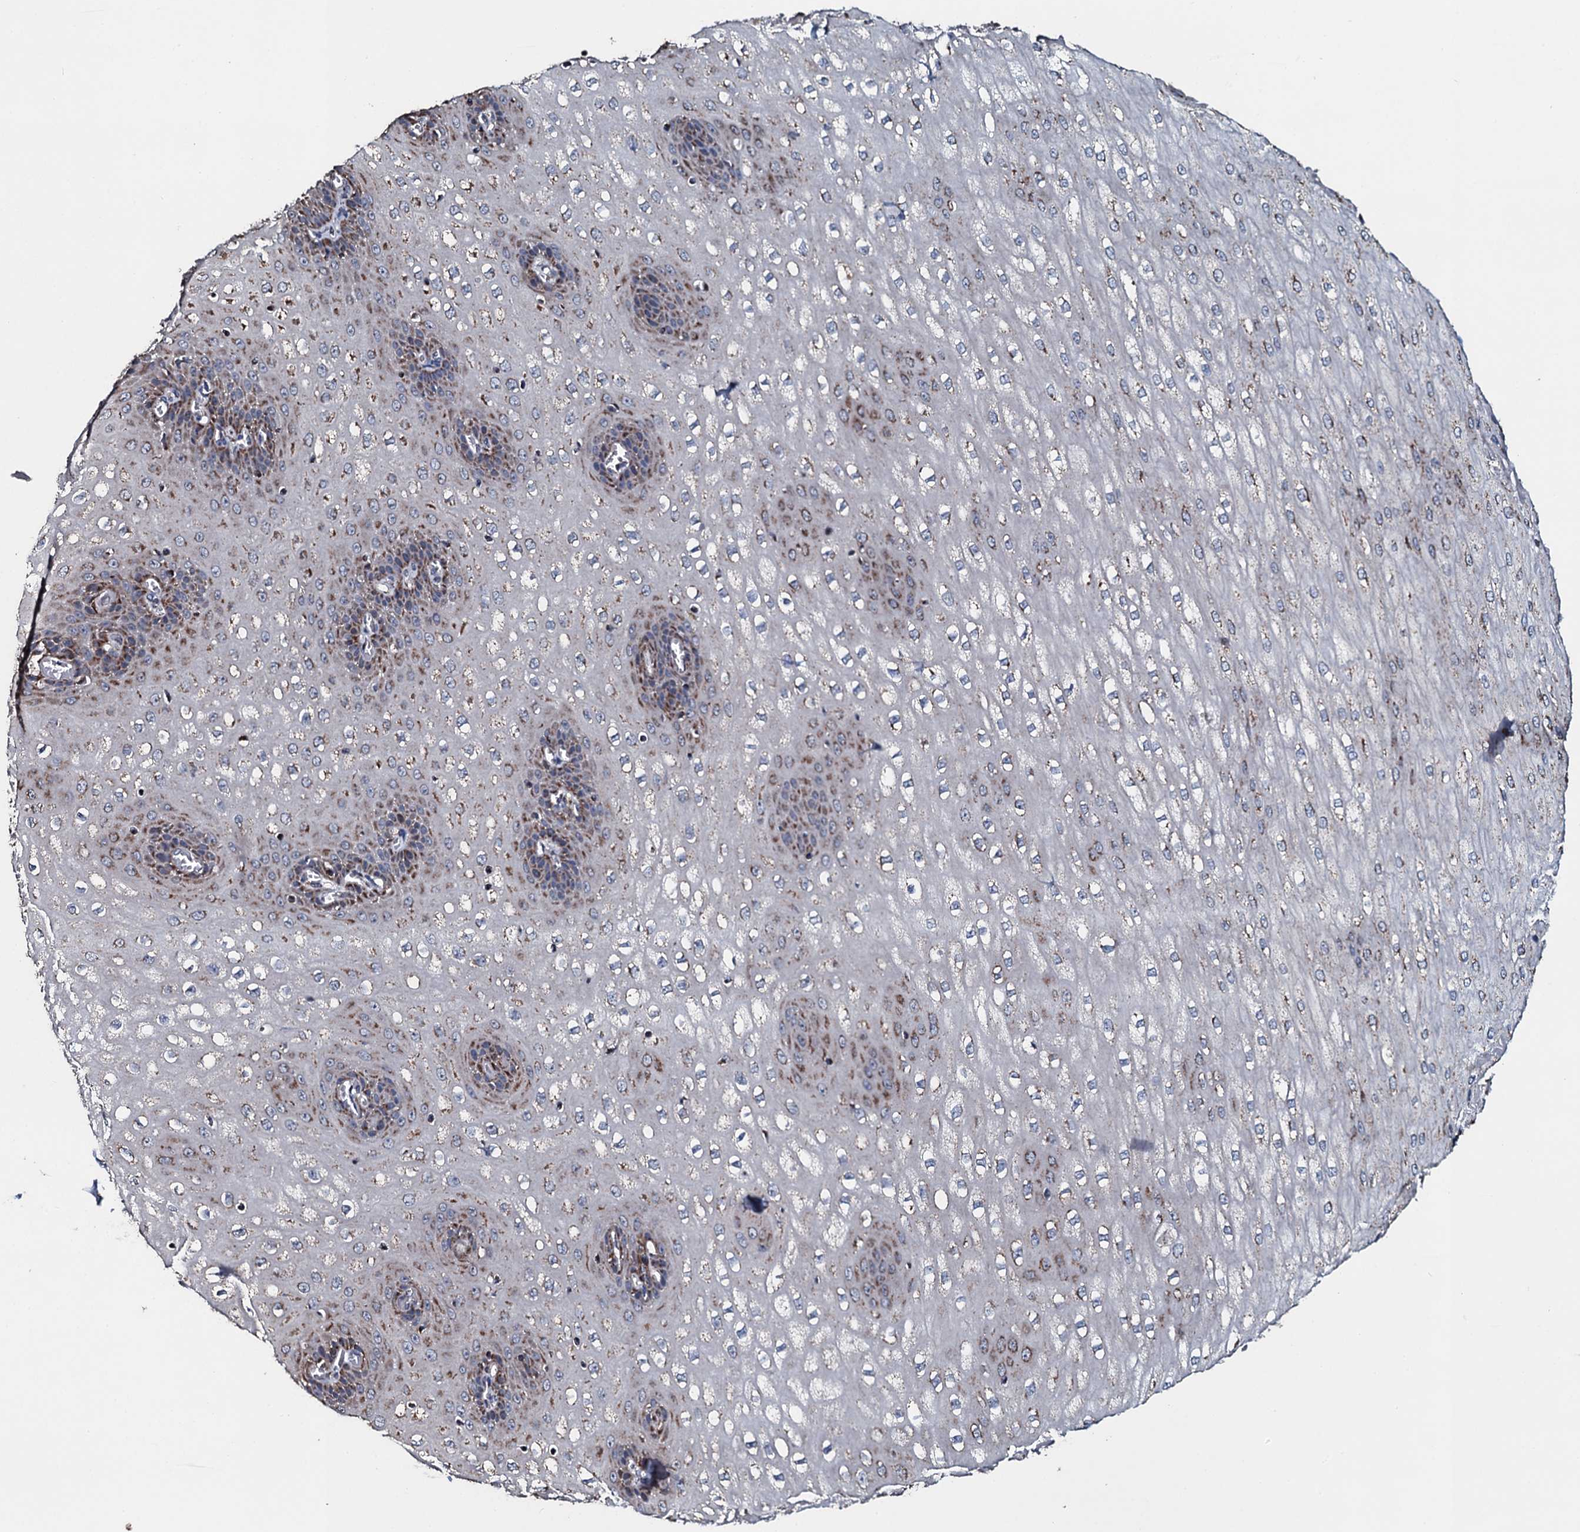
{"staining": {"intensity": "moderate", "quantity": "25%-75%", "location": "cytoplasmic/membranous"}, "tissue": "esophagus", "cell_type": "Squamous epithelial cells", "image_type": "normal", "snomed": [{"axis": "morphology", "description": "Normal tissue, NOS"}, {"axis": "topography", "description": "Esophagus"}], "caption": "Immunohistochemical staining of normal esophagus displays moderate cytoplasmic/membranous protein staining in approximately 25%-75% of squamous epithelial cells. The protein is stained brown, and the nuclei are stained in blue (DAB (3,3'-diaminobenzidine) IHC with brightfield microscopy, high magnification).", "gene": "DYNC2I2", "patient": {"sex": "male", "age": 60}}